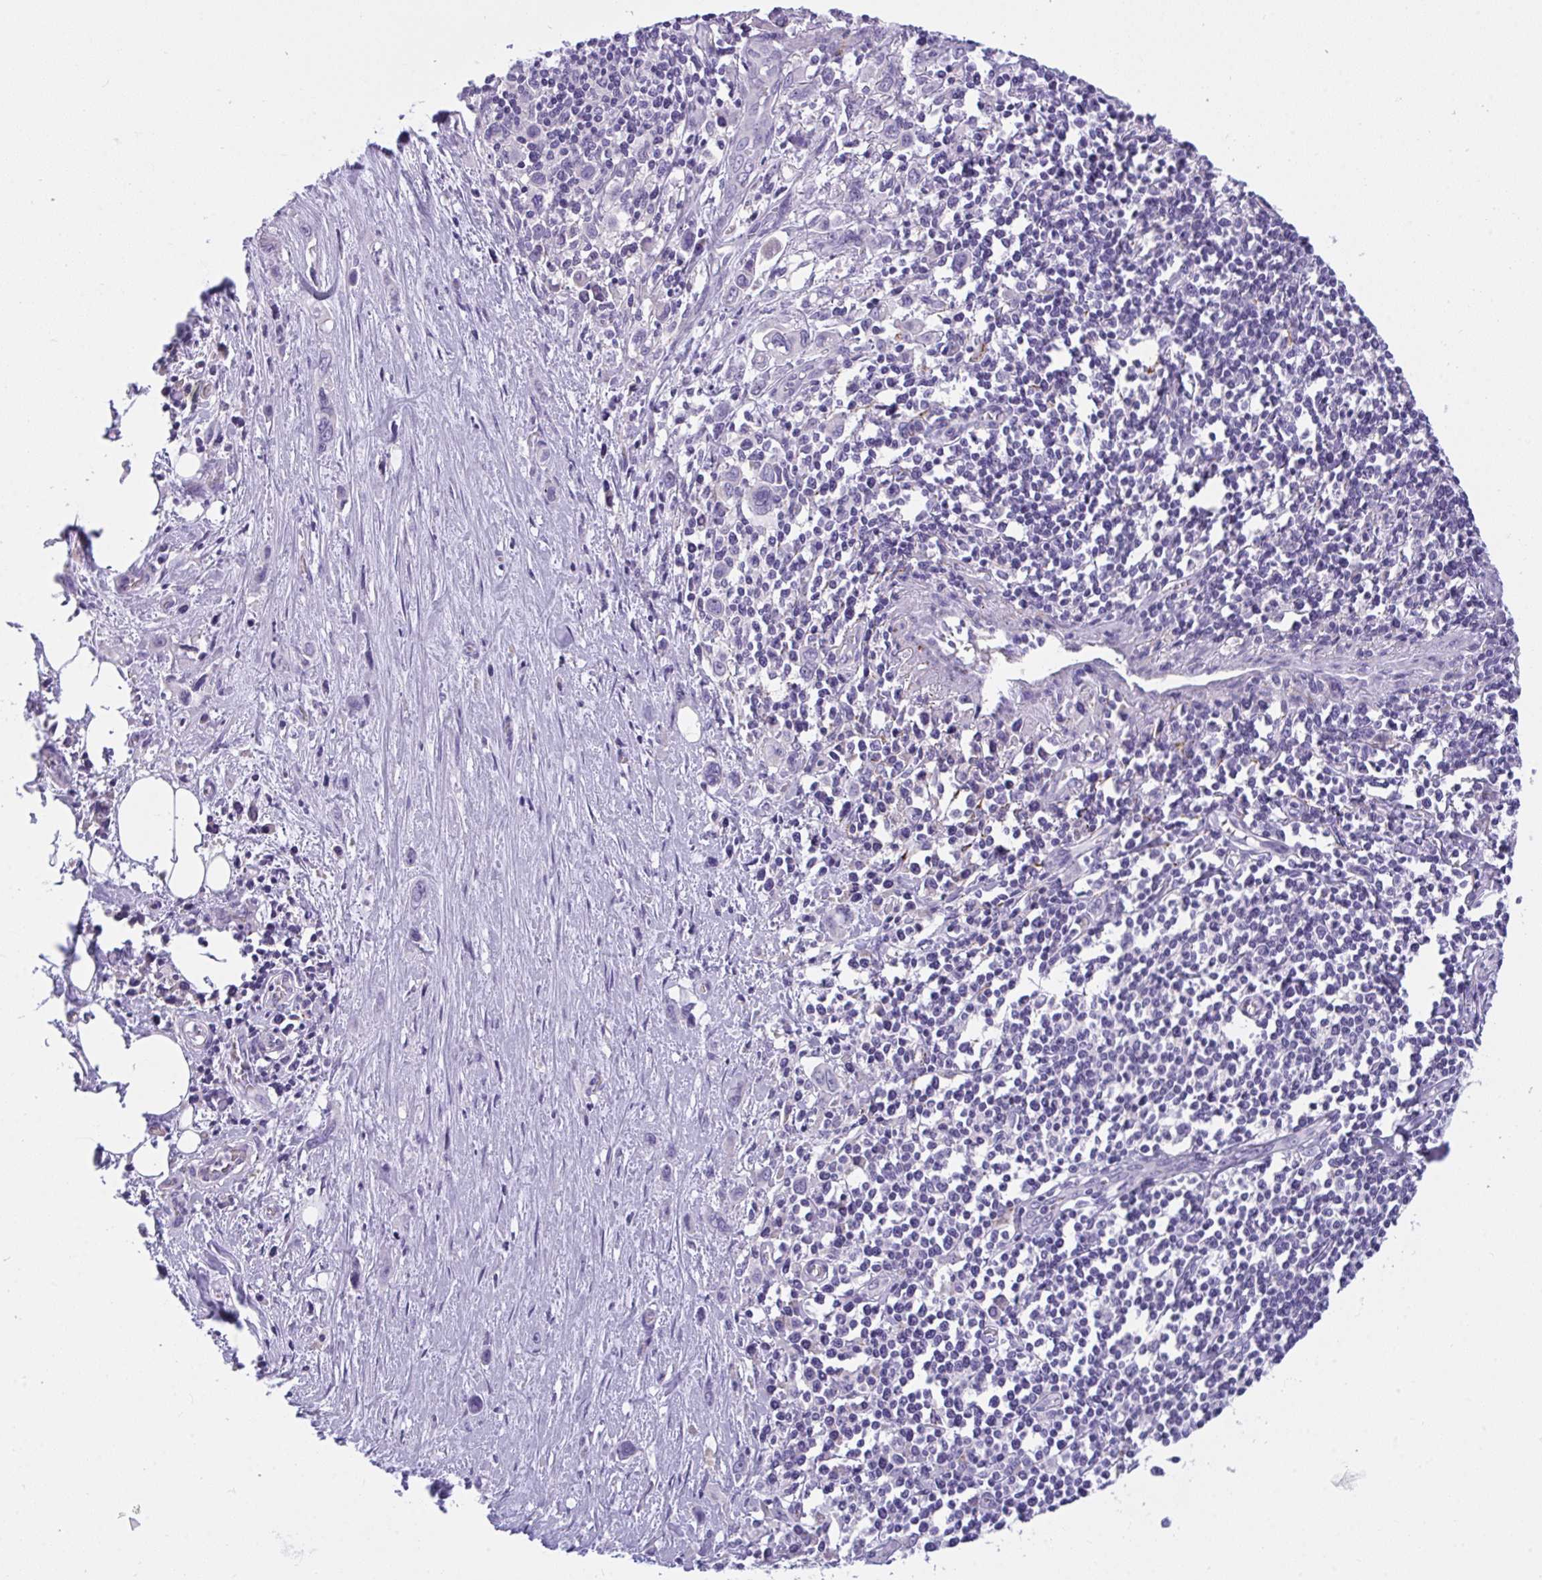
{"staining": {"intensity": "negative", "quantity": "none", "location": "none"}, "tissue": "stomach cancer", "cell_type": "Tumor cells", "image_type": "cancer", "snomed": [{"axis": "morphology", "description": "Adenocarcinoma, NOS"}, {"axis": "topography", "description": "Stomach, upper"}], "caption": "Immunohistochemical staining of adenocarcinoma (stomach) demonstrates no significant positivity in tumor cells.", "gene": "SEMA6B", "patient": {"sex": "male", "age": 75}}